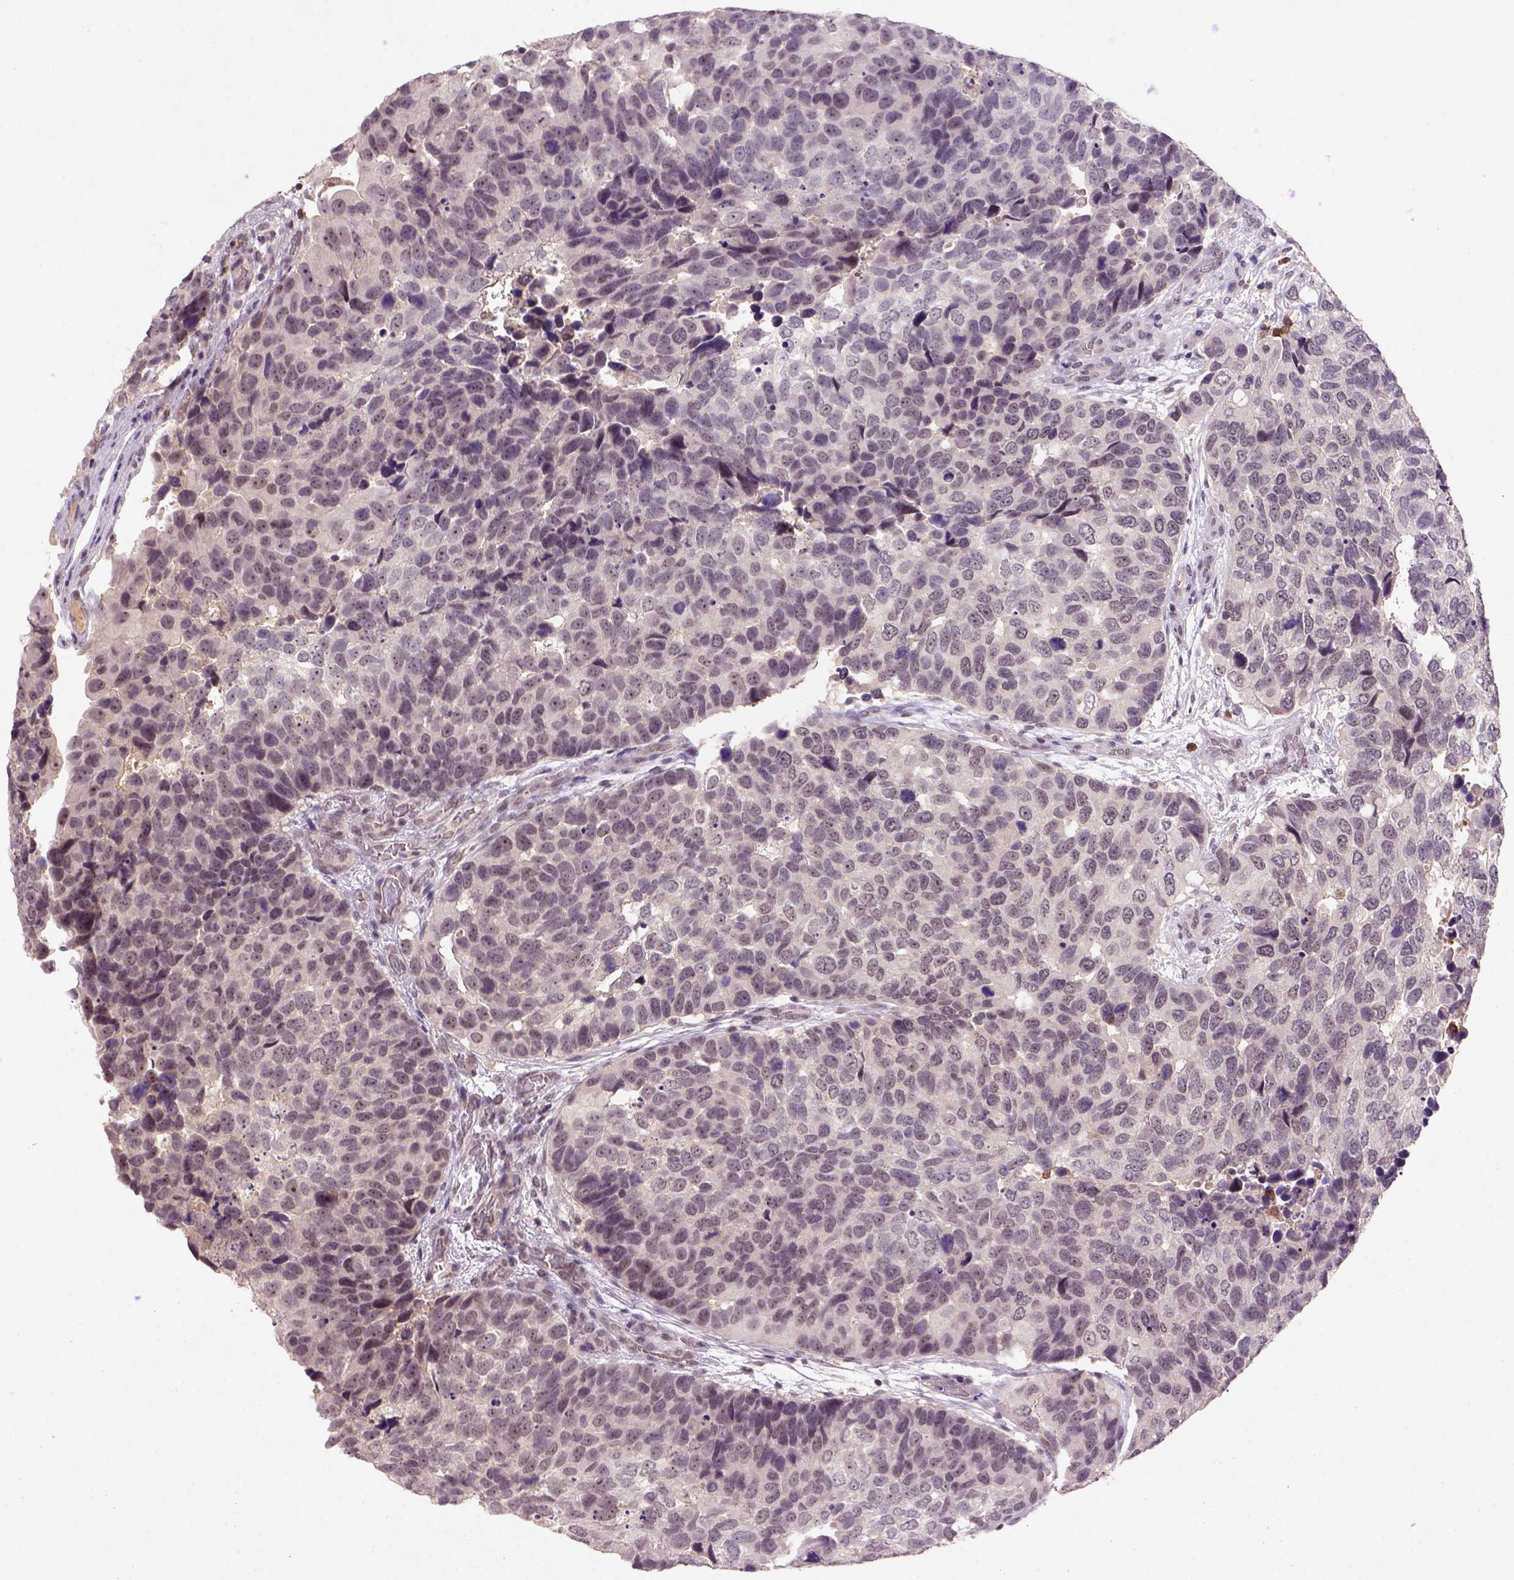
{"staining": {"intensity": "weak", "quantity": ">75%", "location": "cytoplasmic/membranous,nuclear"}, "tissue": "urothelial cancer", "cell_type": "Tumor cells", "image_type": "cancer", "snomed": [{"axis": "morphology", "description": "Urothelial carcinoma, High grade"}, {"axis": "topography", "description": "Urinary bladder"}], "caption": "DAB immunohistochemical staining of human urothelial cancer reveals weak cytoplasmic/membranous and nuclear protein expression in approximately >75% of tumor cells.", "gene": "SCML4", "patient": {"sex": "male", "age": 60}}